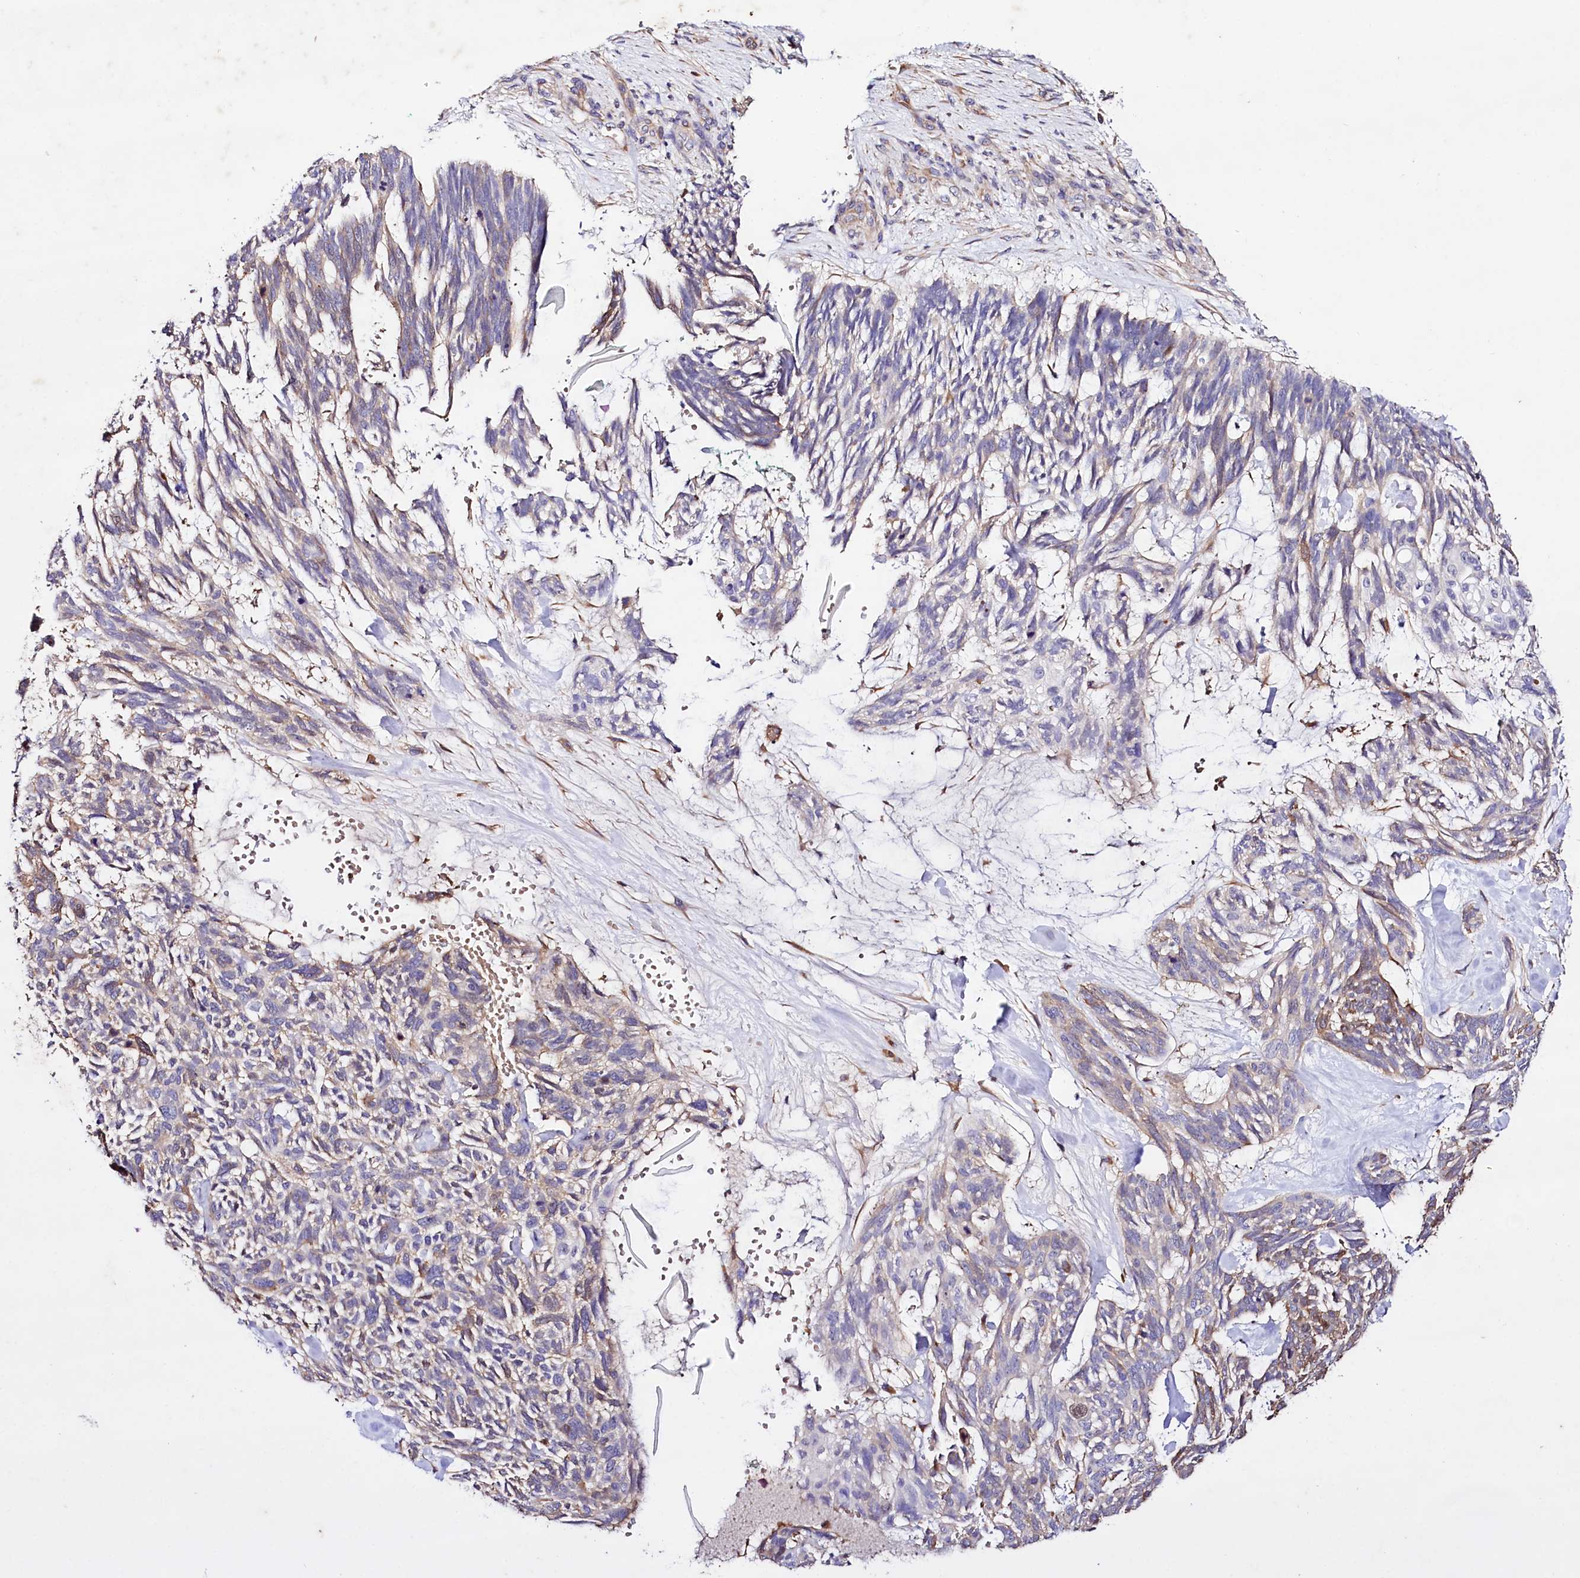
{"staining": {"intensity": "weak", "quantity": "25%-75%", "location": "cytoplasmic/membranous"}, "tissue": "skin cancer", "cell_type": "Tumor cells", "image_type": "cancer", "snomed": [{"axis": "morphology", "description": "Basal cell carcinoma"}, {"axis": "topography", "description": "Skin"}], "caption": "Human skin basal cell carcinoma stained with a protein marker shows weak staining in tumor cells.", "gene": "SLC7A1", "patient": {"sex": "male", "age": 88}}